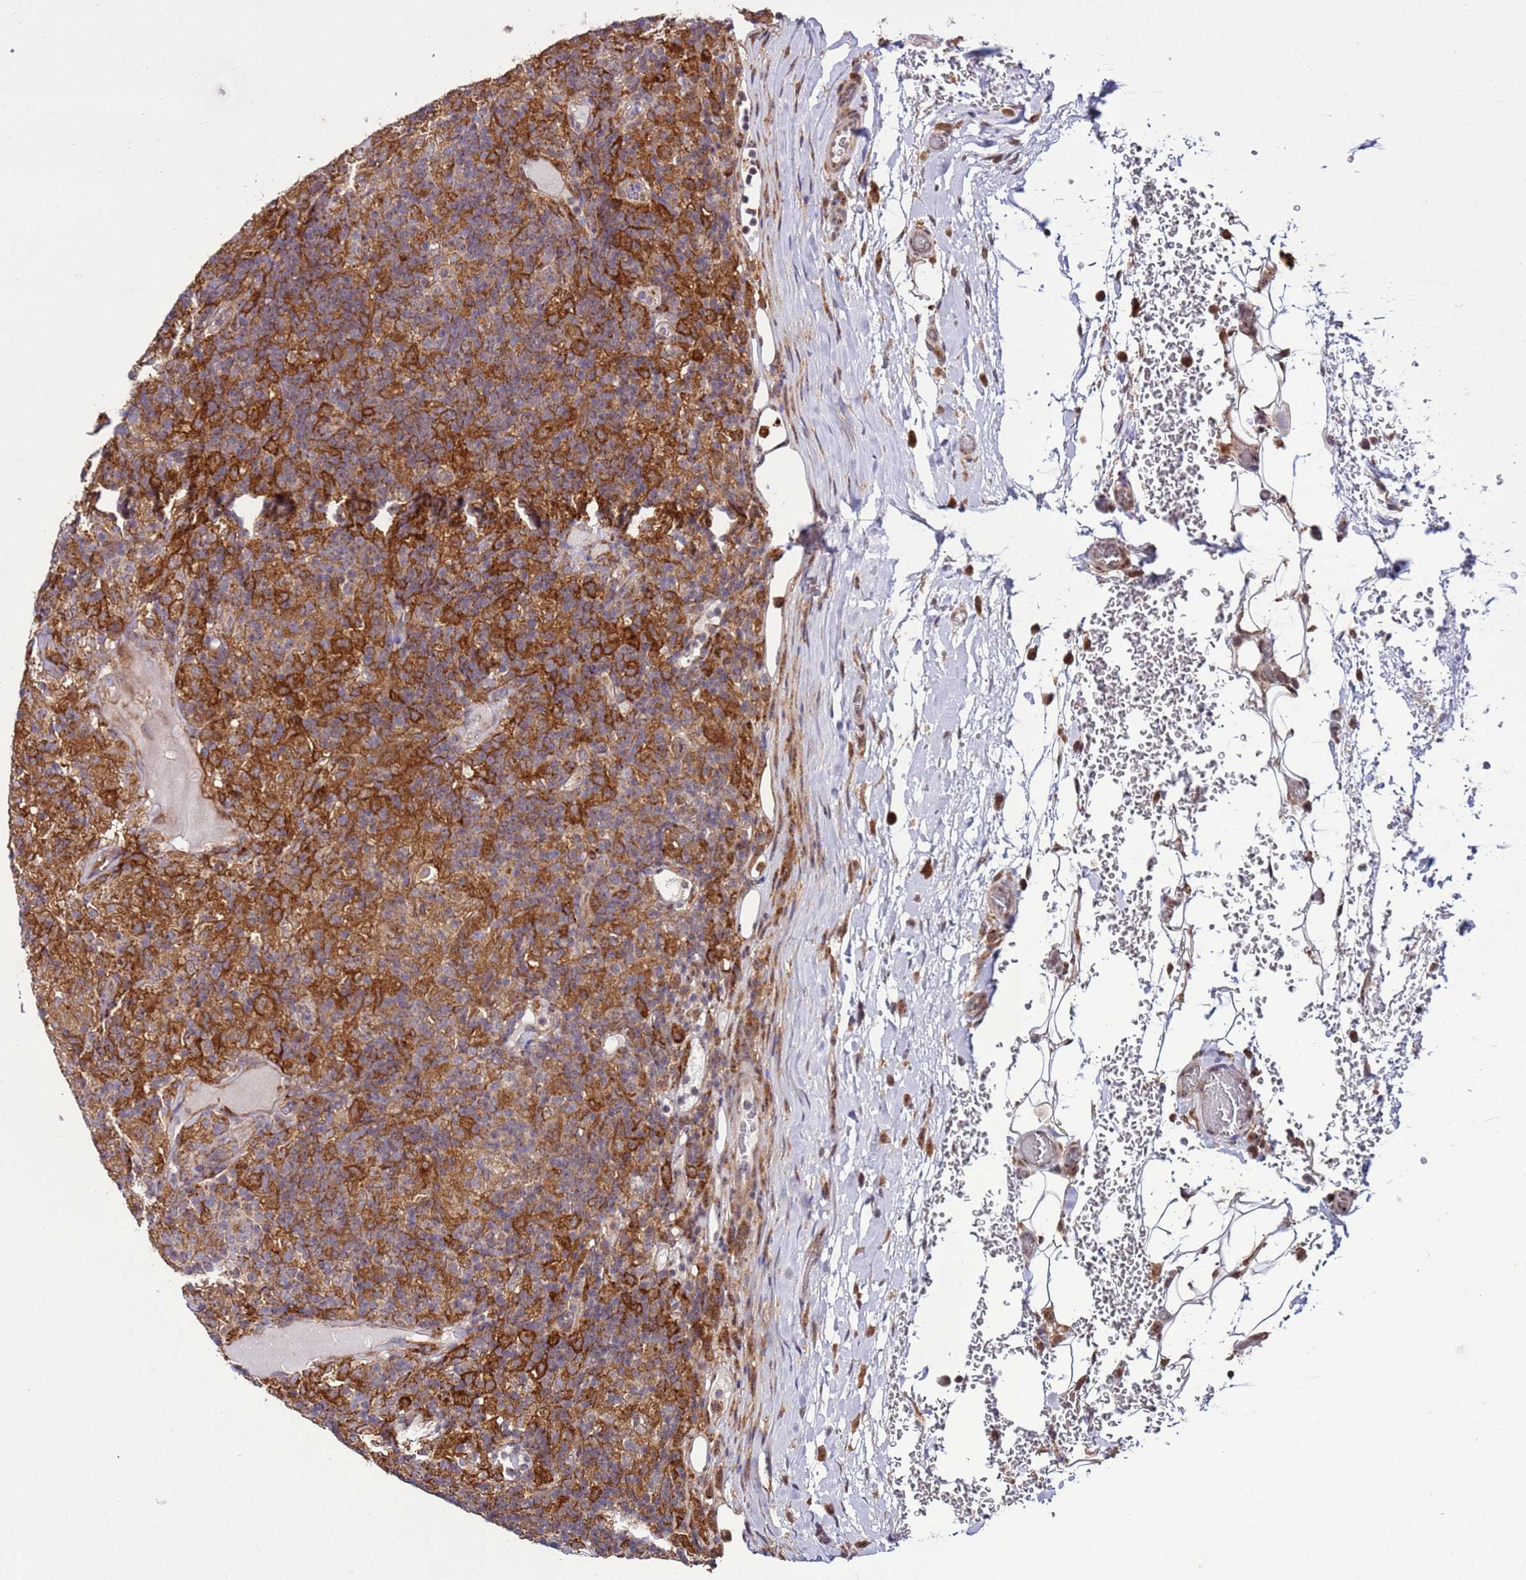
{"staining": {"intensity": "weak", "quantity": ">75%", "location": "cytoplasmic/membranous"}, "tissue": "lymphoma", "cell_type": "Tumor cells", "image_type": "cancer", "snomed": [{"axis": "morphology", "description": "Hodgkin's disease, NOS"}, {"axis": "topography", "description": "Lymph node"}], "caption": "Immunohistochemical staining of Hodgkin's disease reveals low levels of weak cytoplasmic/membranous protein staining in approximately >75% of tumor cells.", "gene": "TMEM176B", "patient": {"sex": "male", "age": 70}}